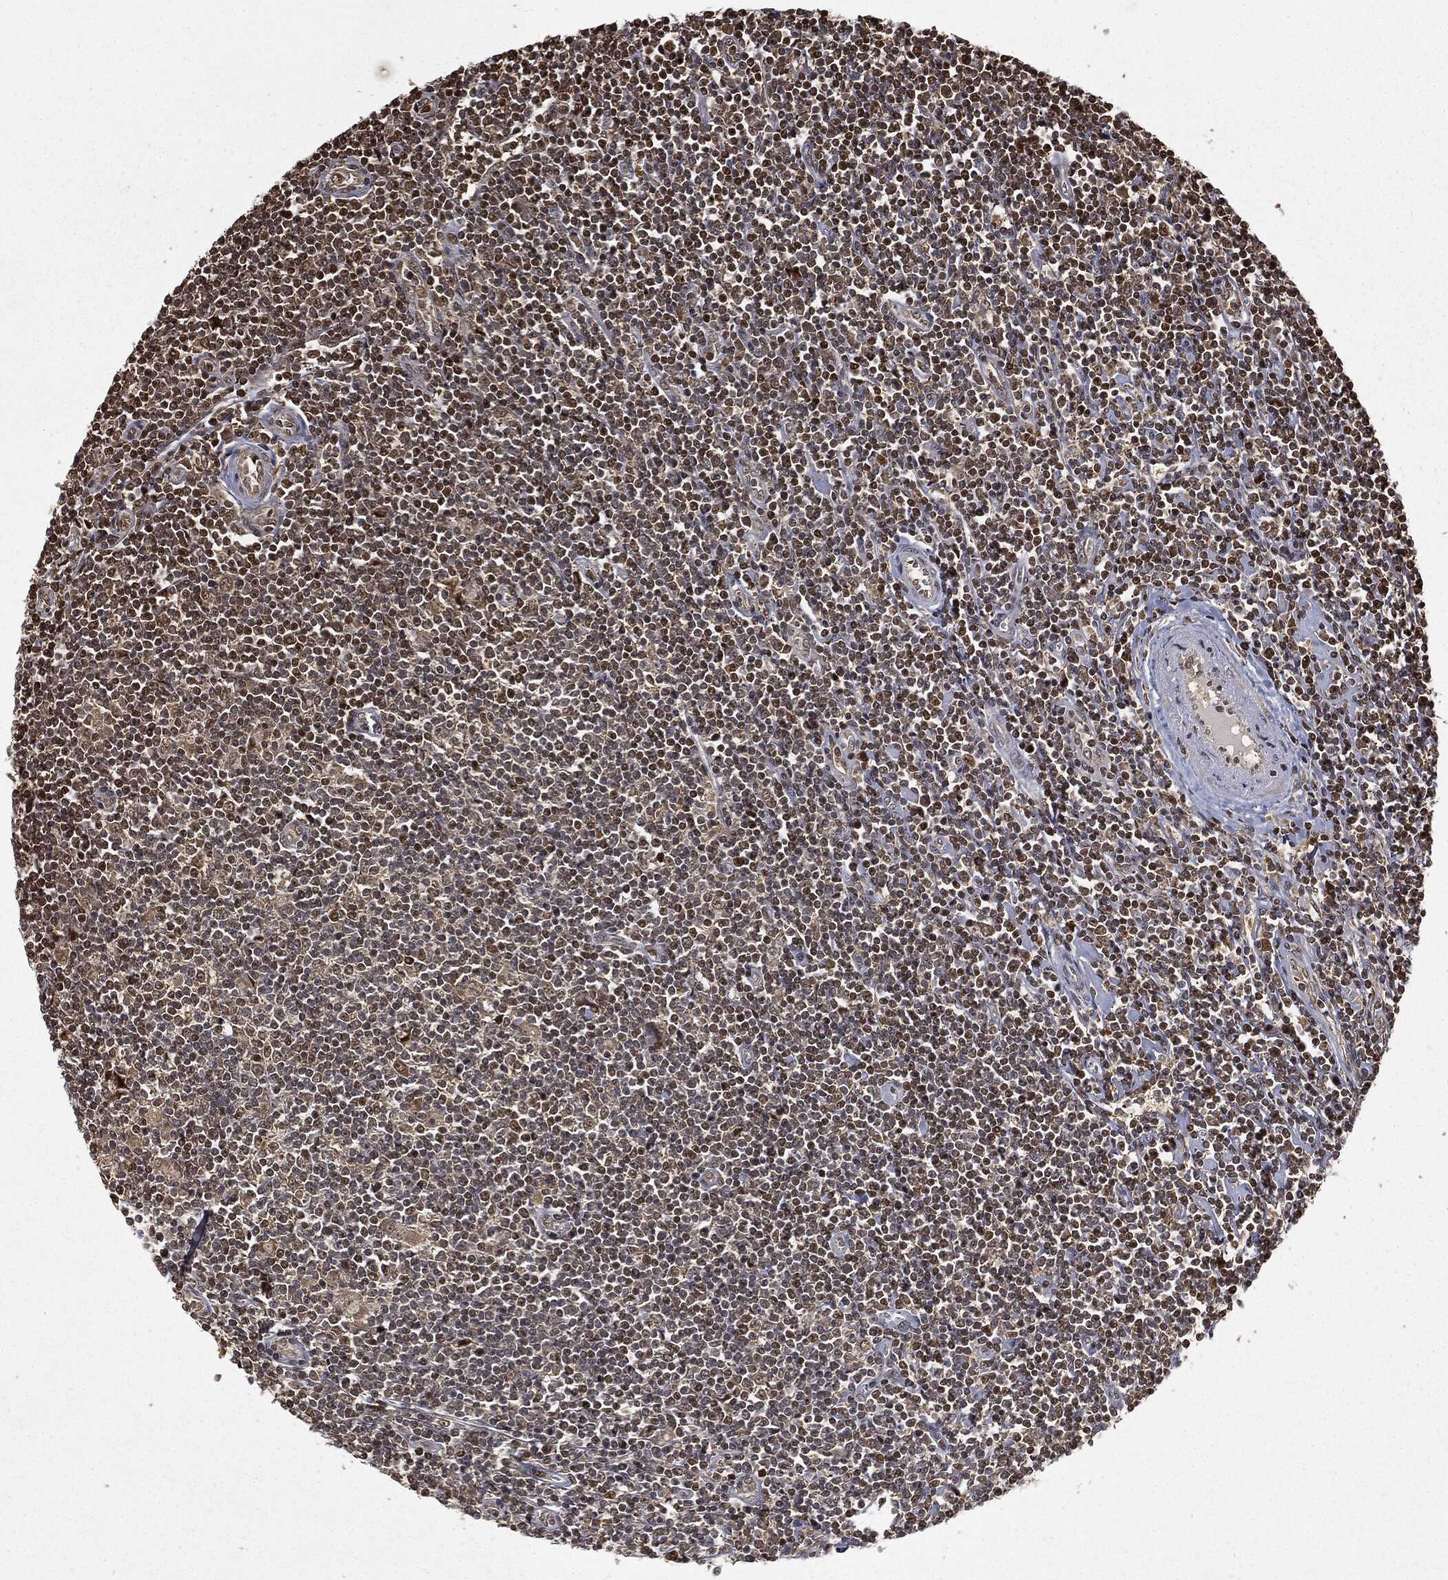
{"staining": {"intensity": "moderate", "quantity": "<25%", "location": "nuclear"}, "tissue": "lymphoma", "cell_type": "Tumor cells", "image_type": "cancer", "snomed": [{"axis": "morphology", "description": "Hodgkin's disease, NOS"}, {"axis": "topography", "description": "Lymph node"}], "caption": "Human Hodgkin's disease stained with a brown dye reveals moderate nuclear positive positivity in approximately <25% of tumor cells.", "gene": "ZNHIT6", "patient": {"sex": "male", "age": 40}}